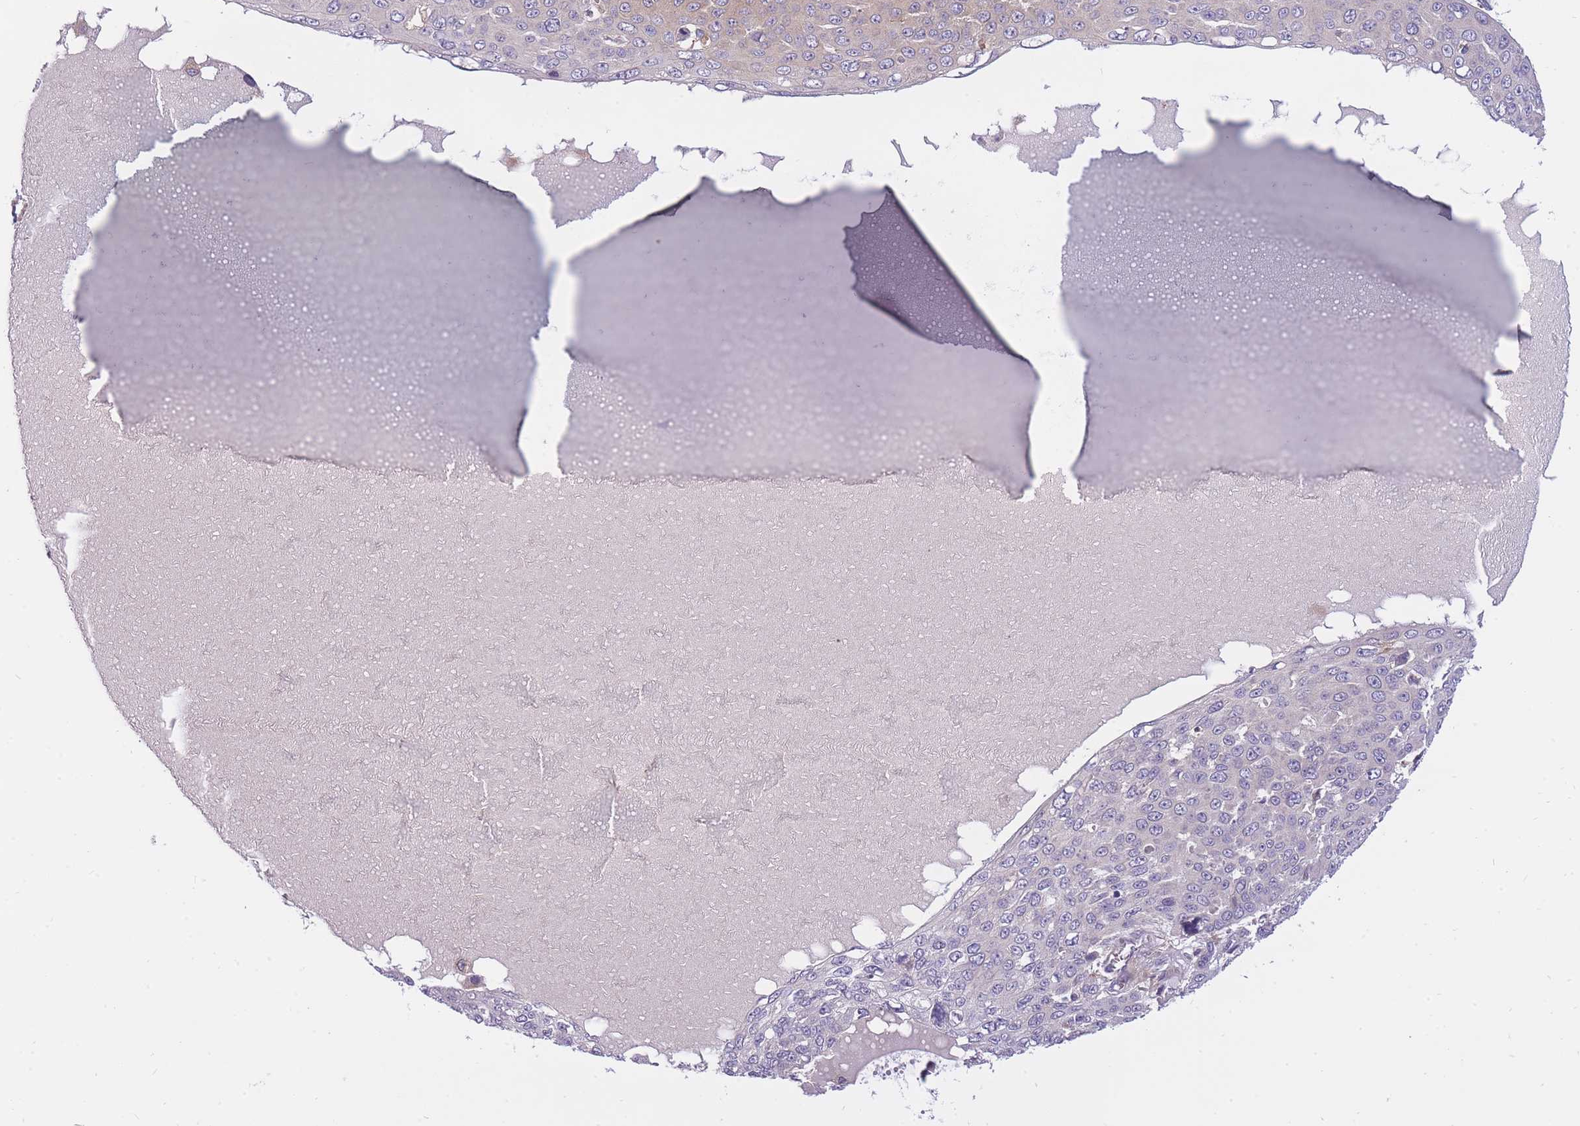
{"staining": {"intensity": "negative", "quantity": "none", "location": "none"}, "tissue": "skin cancer", "cell_type": "Tumor cells", "image_type": "cancer", "snomed": [{"axis": "morphology", "description": "Squamous cell carcinoma, NOS"}, {"axis": "topography", "description": "Skin"}], "caption": "IHC histopathology image of skin cancer stained for a protein (brown), which displays no expression in tumor cells.", "gene": "CRYGN", "patient": {"sex": "male", "age": 71}}